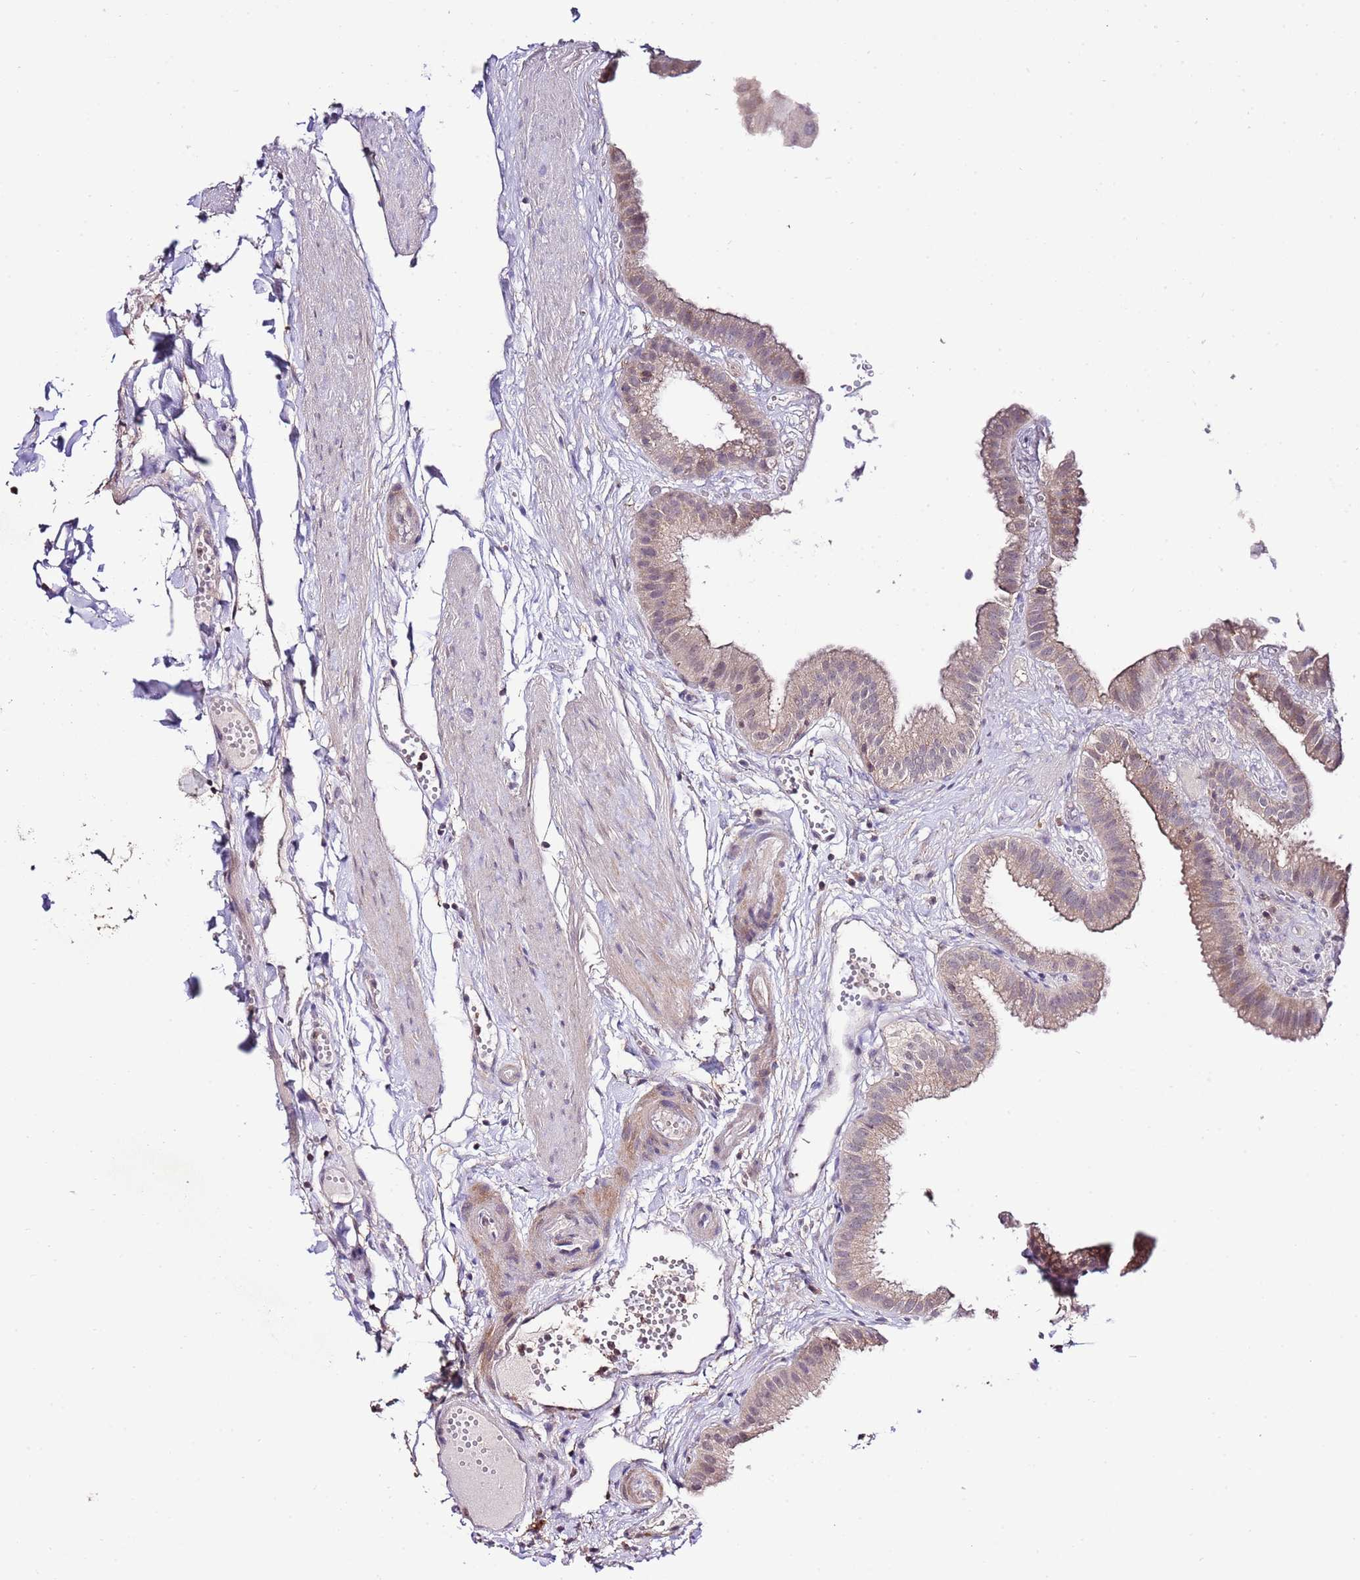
{"staining": {"intensity": "weak", "quantity": ">75%", "location": "cytoplasmic/membranous"}, "tissue": "gallbladder", "cell_type": "Glandular cells", "image_type": "normal", "snomed": [{"axis": "morphology", "description": "Normal tissue, NOS"}, {"axis": "topography", "description": "Gallbladder"}], "caption": "A histopathology image of gallbladder stained for a protein demonstrates weak cytoplasmic/membranous brown staining in glandular cells.", "gene": "EFHD1", "patient": {"sex": "female", "age": 61}}